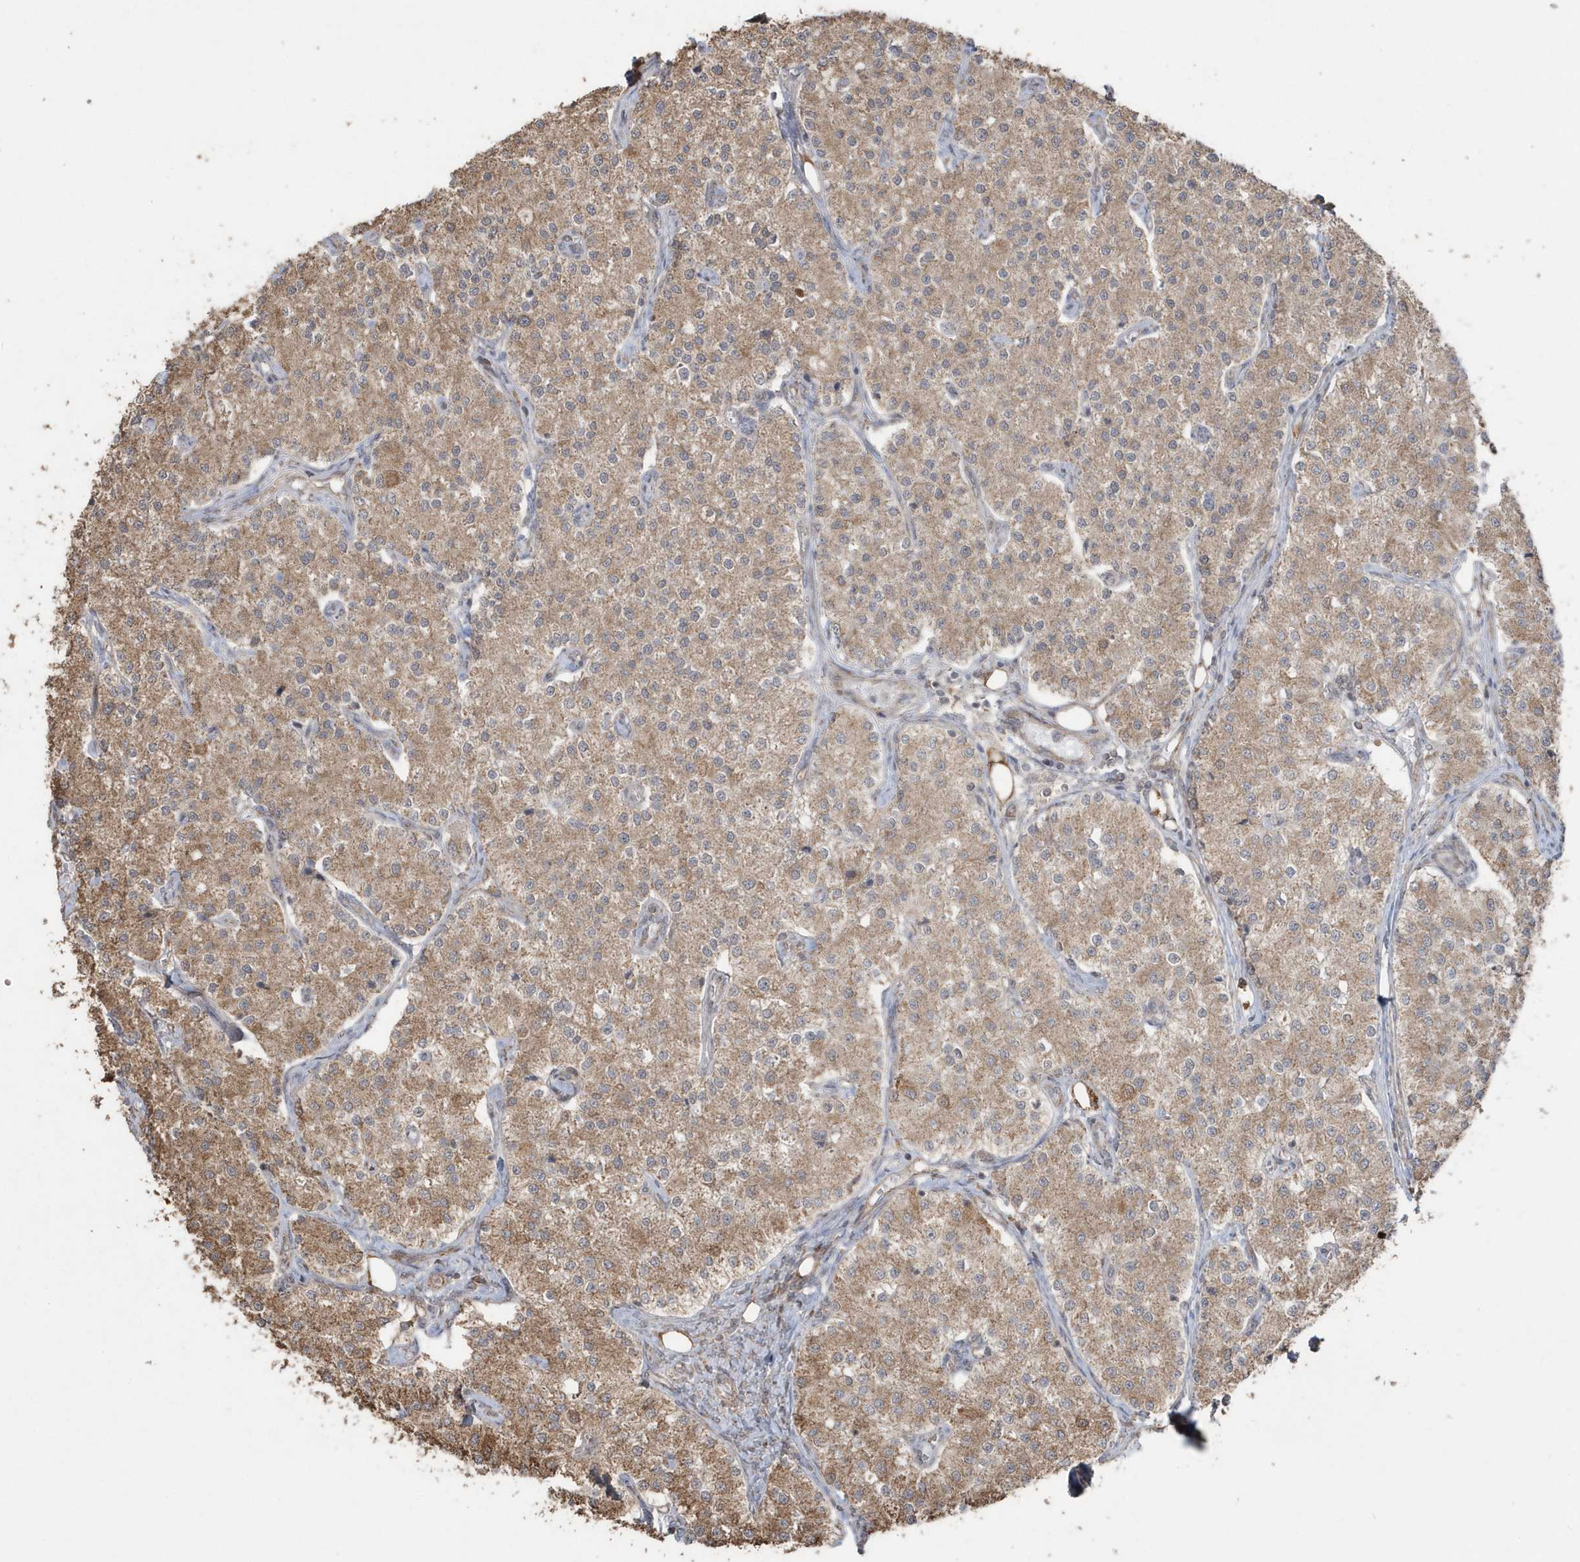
{"staining": {"intensity": "moderate", "quantity": ">75%", "location": "cytoplasmic/membranous"}, "tissue": "carcinoid", "cell_type": "Tumor cells", "image_type": "cancer", "snomed": [{"axis": "morphology", "description": "Carcinoid, malignant, NOS"}, {"axis": "topography", "description": "Colon"}], "caption": "Carcinoid stained with a brown dye exhibits moderate cytoplasmic/membranous positive staining in approximately >75% of tumor cells.", "gene": "PAXBP1", "patient": {"sex": "female", "age": 52}}